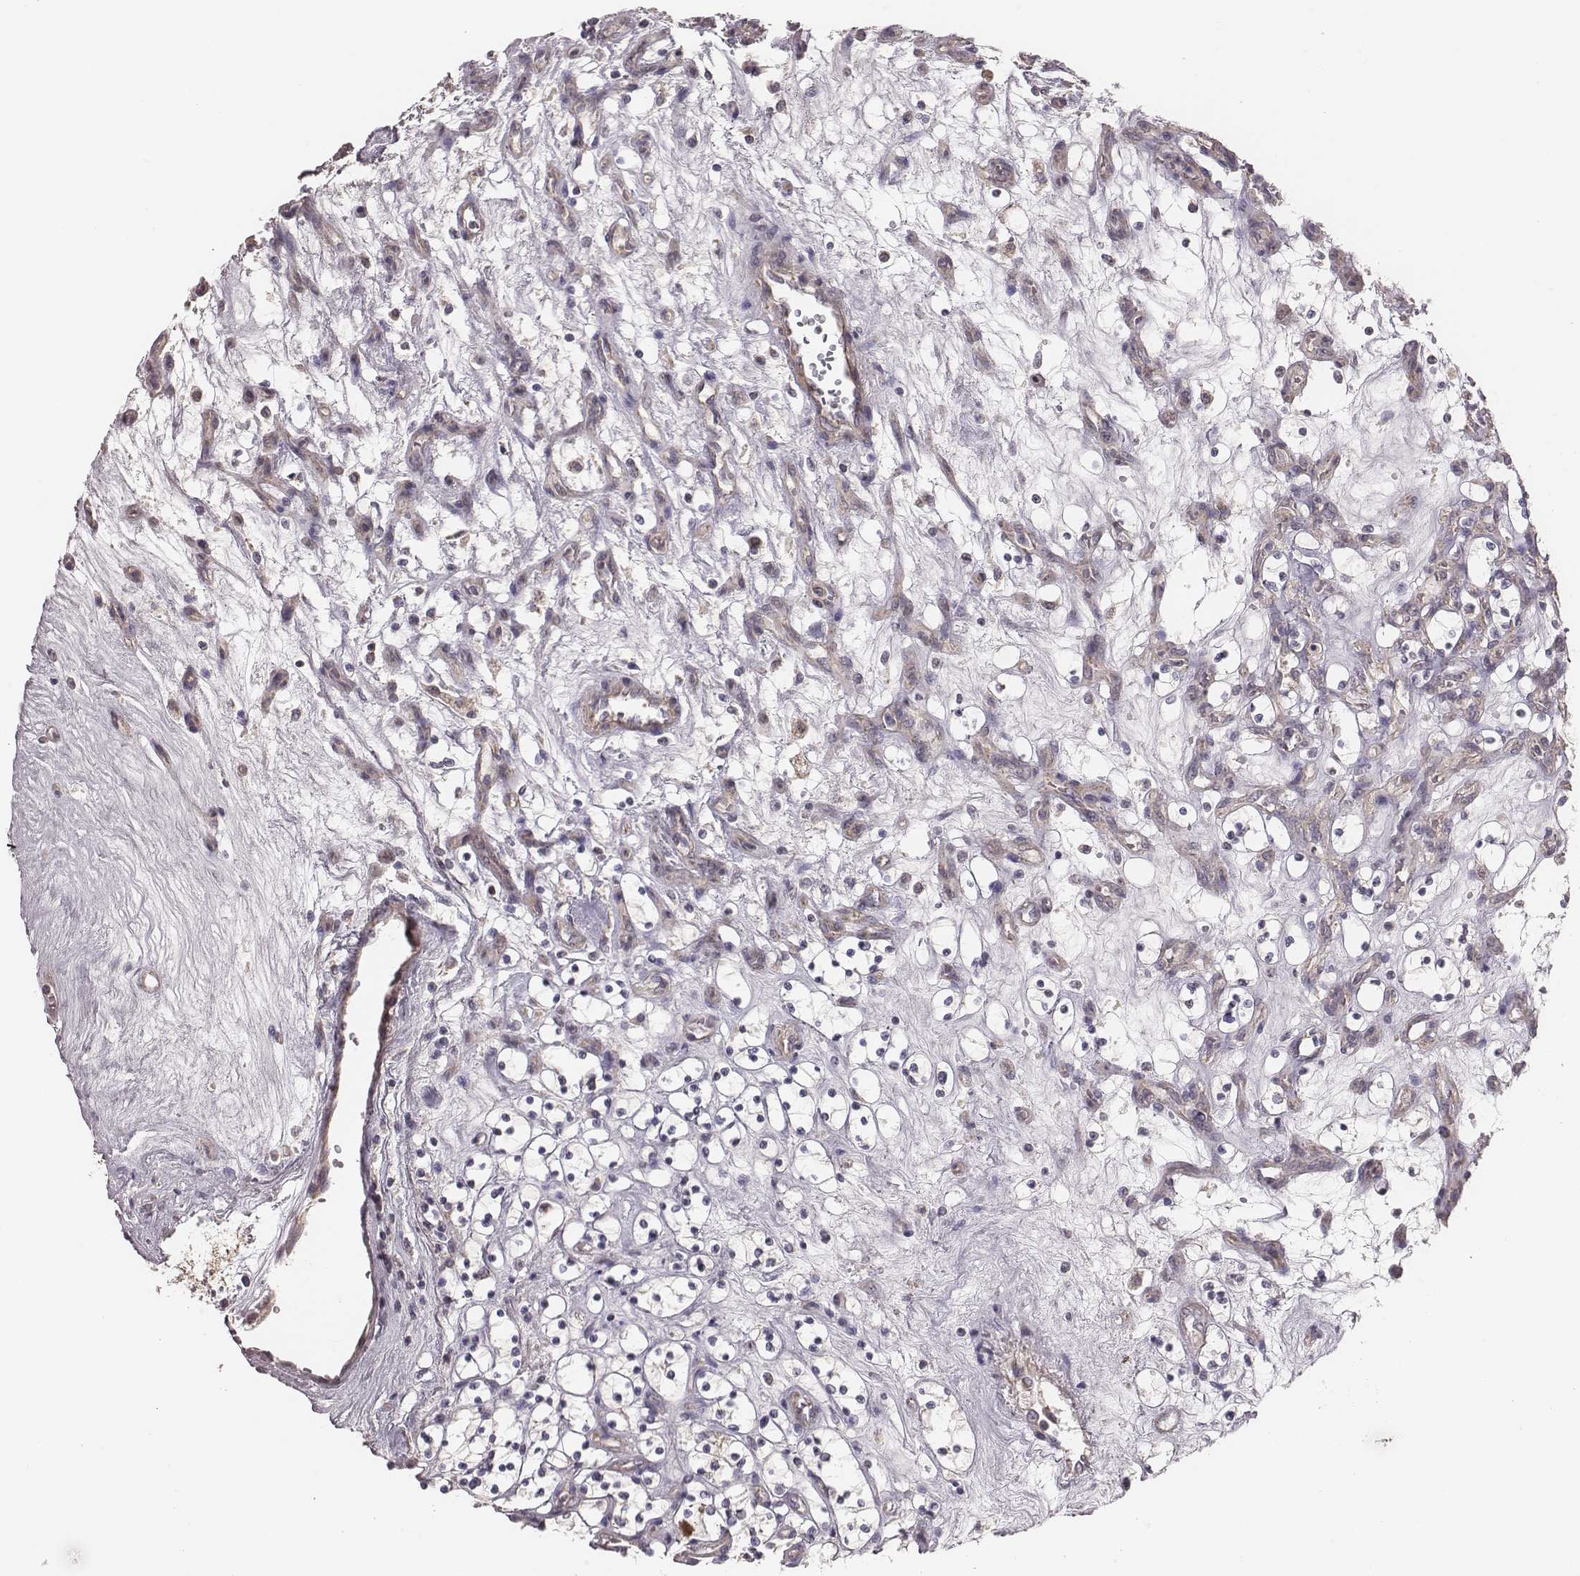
{"staining": {"intensity": "weak", "quantity": "25%-75%", "location": "cytoplasmic/membranous"}, "tissue": "renal cancer", "cell_type": "Tumor cells", "image_type": "cancer", "snomed": [{"axis": "morphology", "description": "Adenocarcinoma, NOS"}, {"axis": "topography", "description": "Kidney"}], "caption": "This micrograph exhibits IHC staining of renal cancer (adenocarcinoma), with low weak cytoplasmic/membranous staining in about 25%-75% of tumor cells.", "gene": "HAVCR1", "patient": {"sex": "female", "age": 69}}